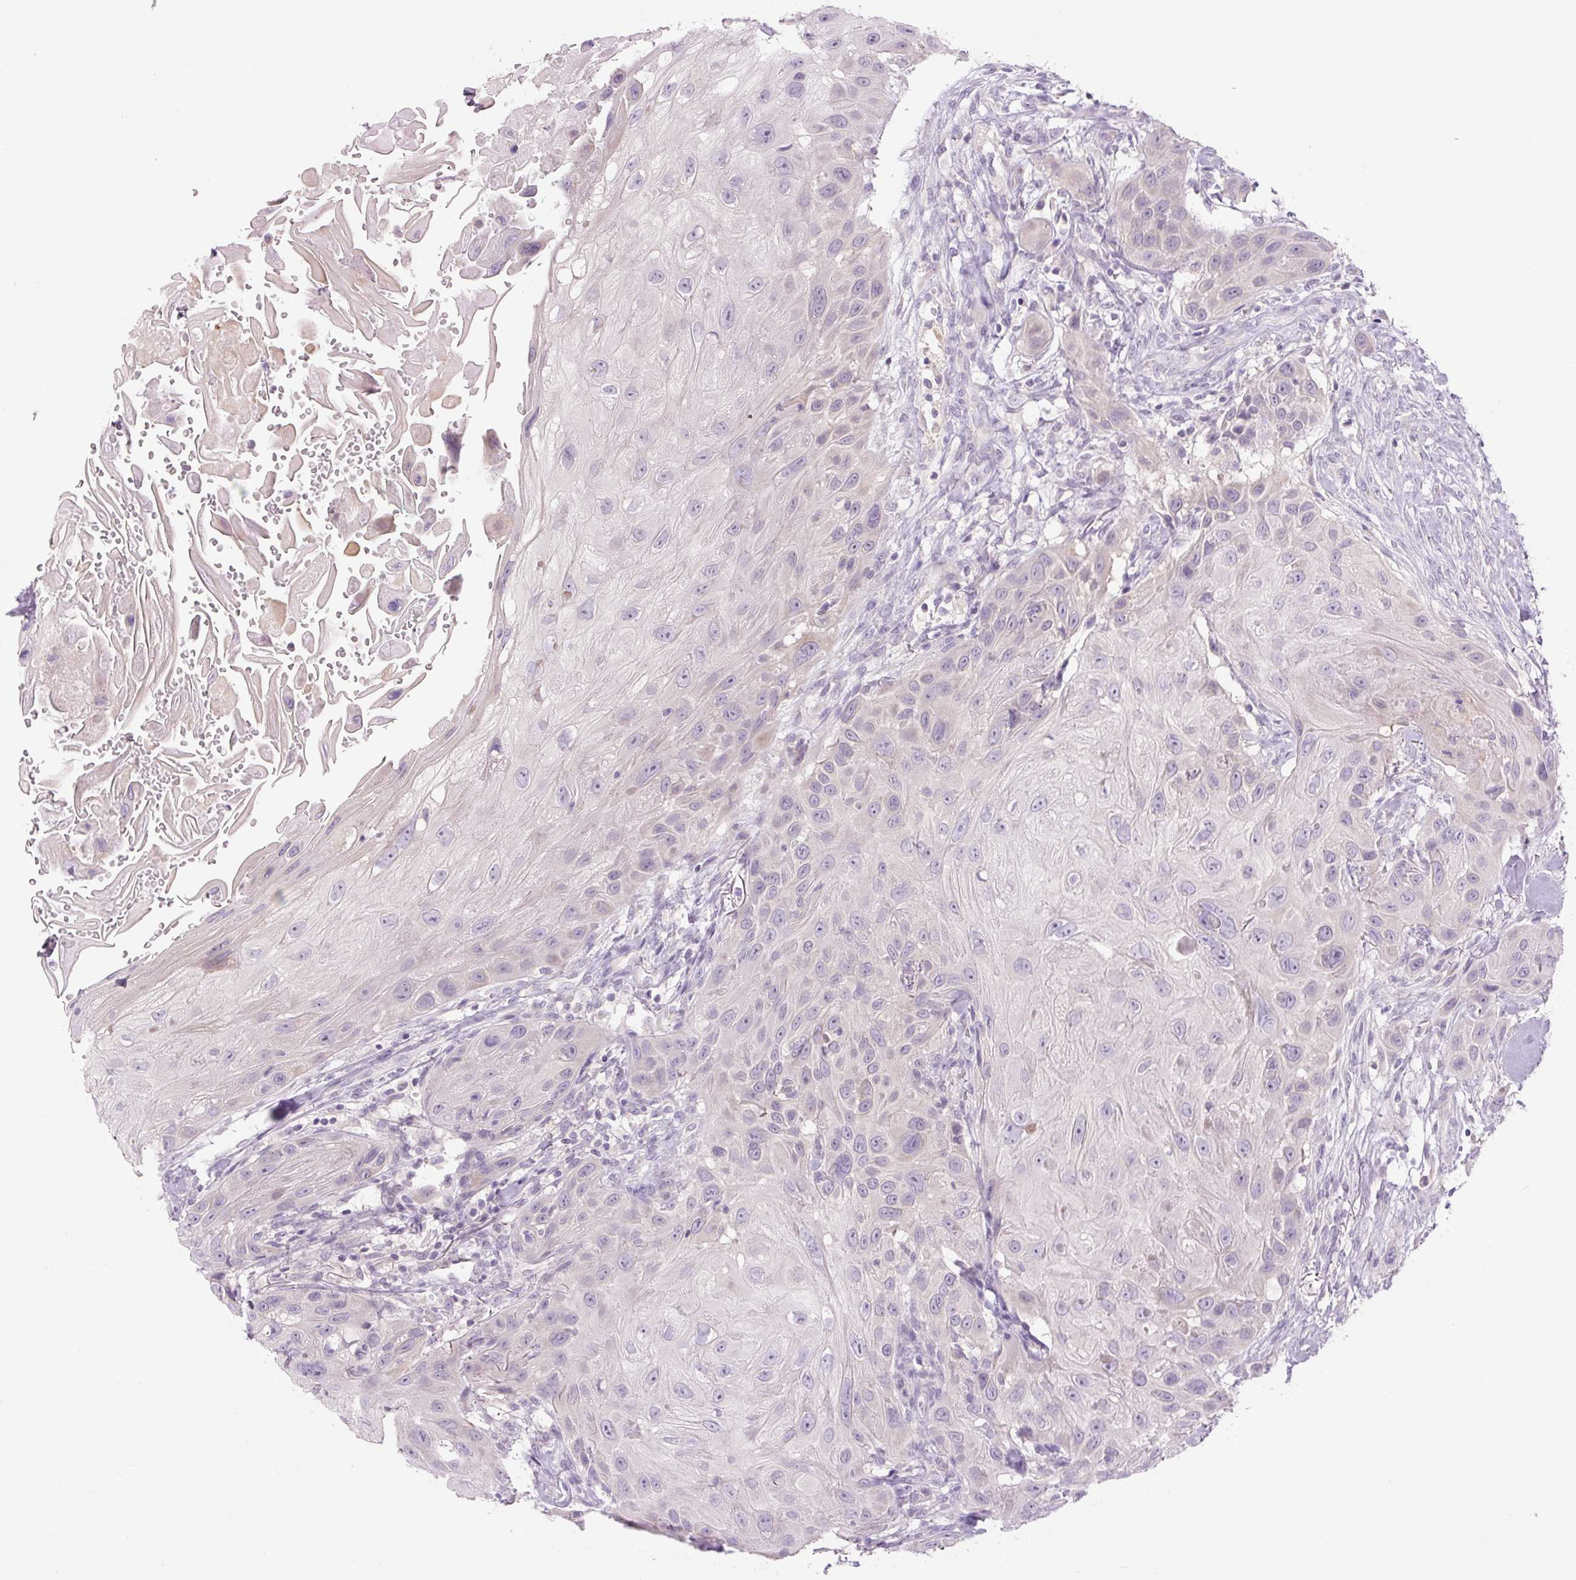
{"staining": {"intensity": "weak", "quantity": "<25%", "location": "cytoplasmic/membranous"}, "tissue": "head and neck cancer", "cell_type": "Tumor cells", "image_type": "cancer", "snomed": [{"axis": "morphology", "description": "Squamous cell carcinoma, NOS"}, {"axis": "topography", "description": "Head-Neck"}], "caption": "Immunohistochemistry histopathology image of human head and neck cancer (squamous cell carcinoma) stained for a protein (brown), which reveals no expression in tumor cells.", "gene": "TMEM100", "patient": {"sex": "male", "age": 81}}